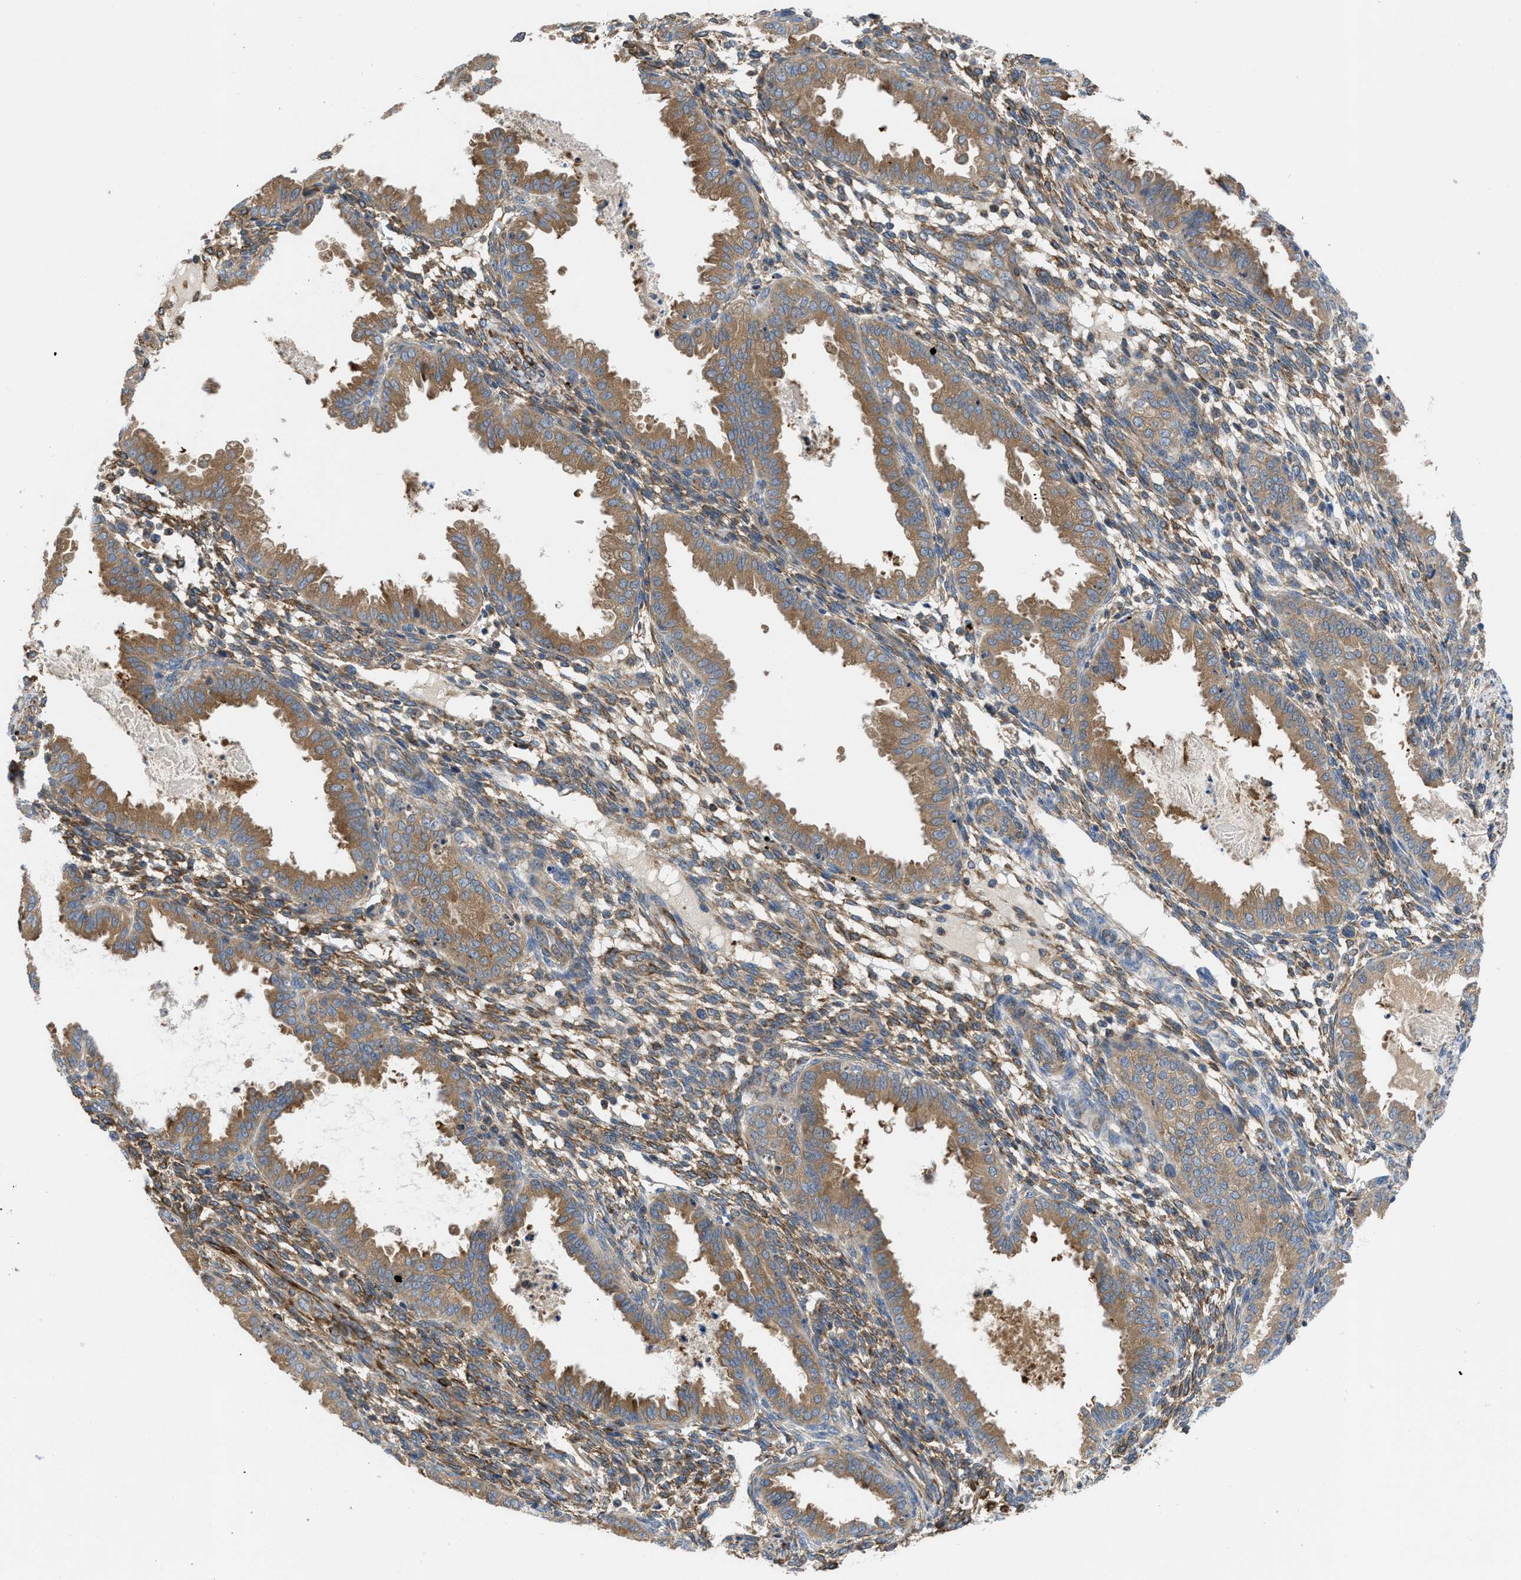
{"staining": {"intensity": "moderate", "quantity": ">75%", "location": "cytoplasmic/membranous"}, "tissue": "endometrium", "cell_type": "Cells in endometrial stroma", "image_type": "normal", "snomed": [{"axis": "morphology", "description": "Normal tissue, NOS"}, {"axis": "topography", "description": "Endometrium"}], "caption": "Approximately >75% of cells in endometrial stroma in unremarkable endometrium display moderate cytoplasmic/membranous protein expression as visualized by brown immunohistochemical staining.", "gene": "CHKB", "patient": {"sex": "female", "age": 33}}